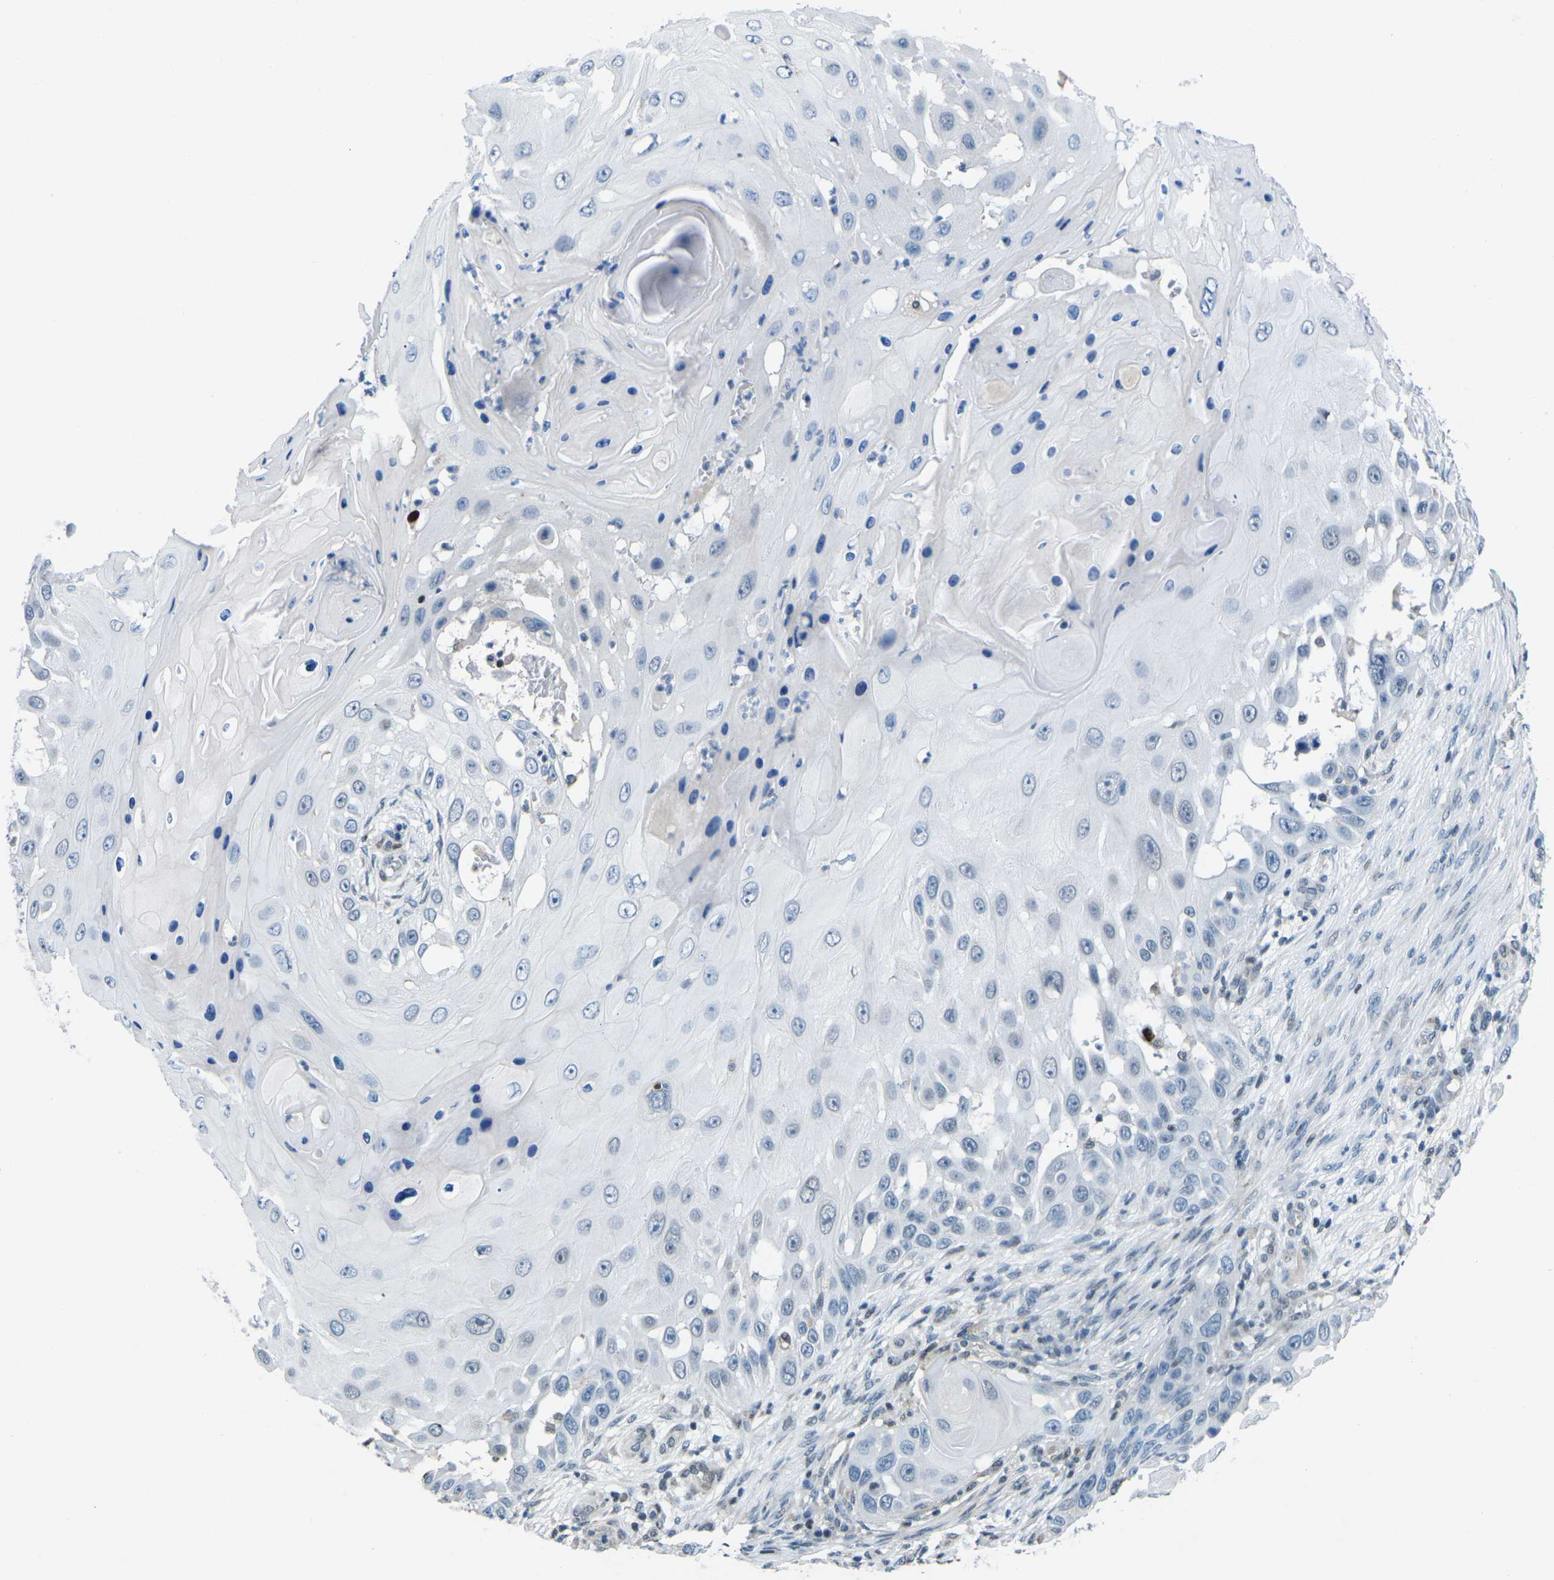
{"staining": {"intensity": "weak", "quantity": "<25%", "location": "nuclear"}, "tissue": "skin cancer", "cell_type": "Tumor cells", "image_type": "cancer", "snomed": [{"axis": "morphology", "description": "Squamous cell carcinoma, NOS"}, {"axis": "topography", "description": "Skin"}], "caption": "High power microscopy image of an immunohistochemistry (IHC) image of skin cancer, revealing no significant expression in tumor cells.", "gene": "MBNL1", "patient": {"sex": "female", "age": 44}}